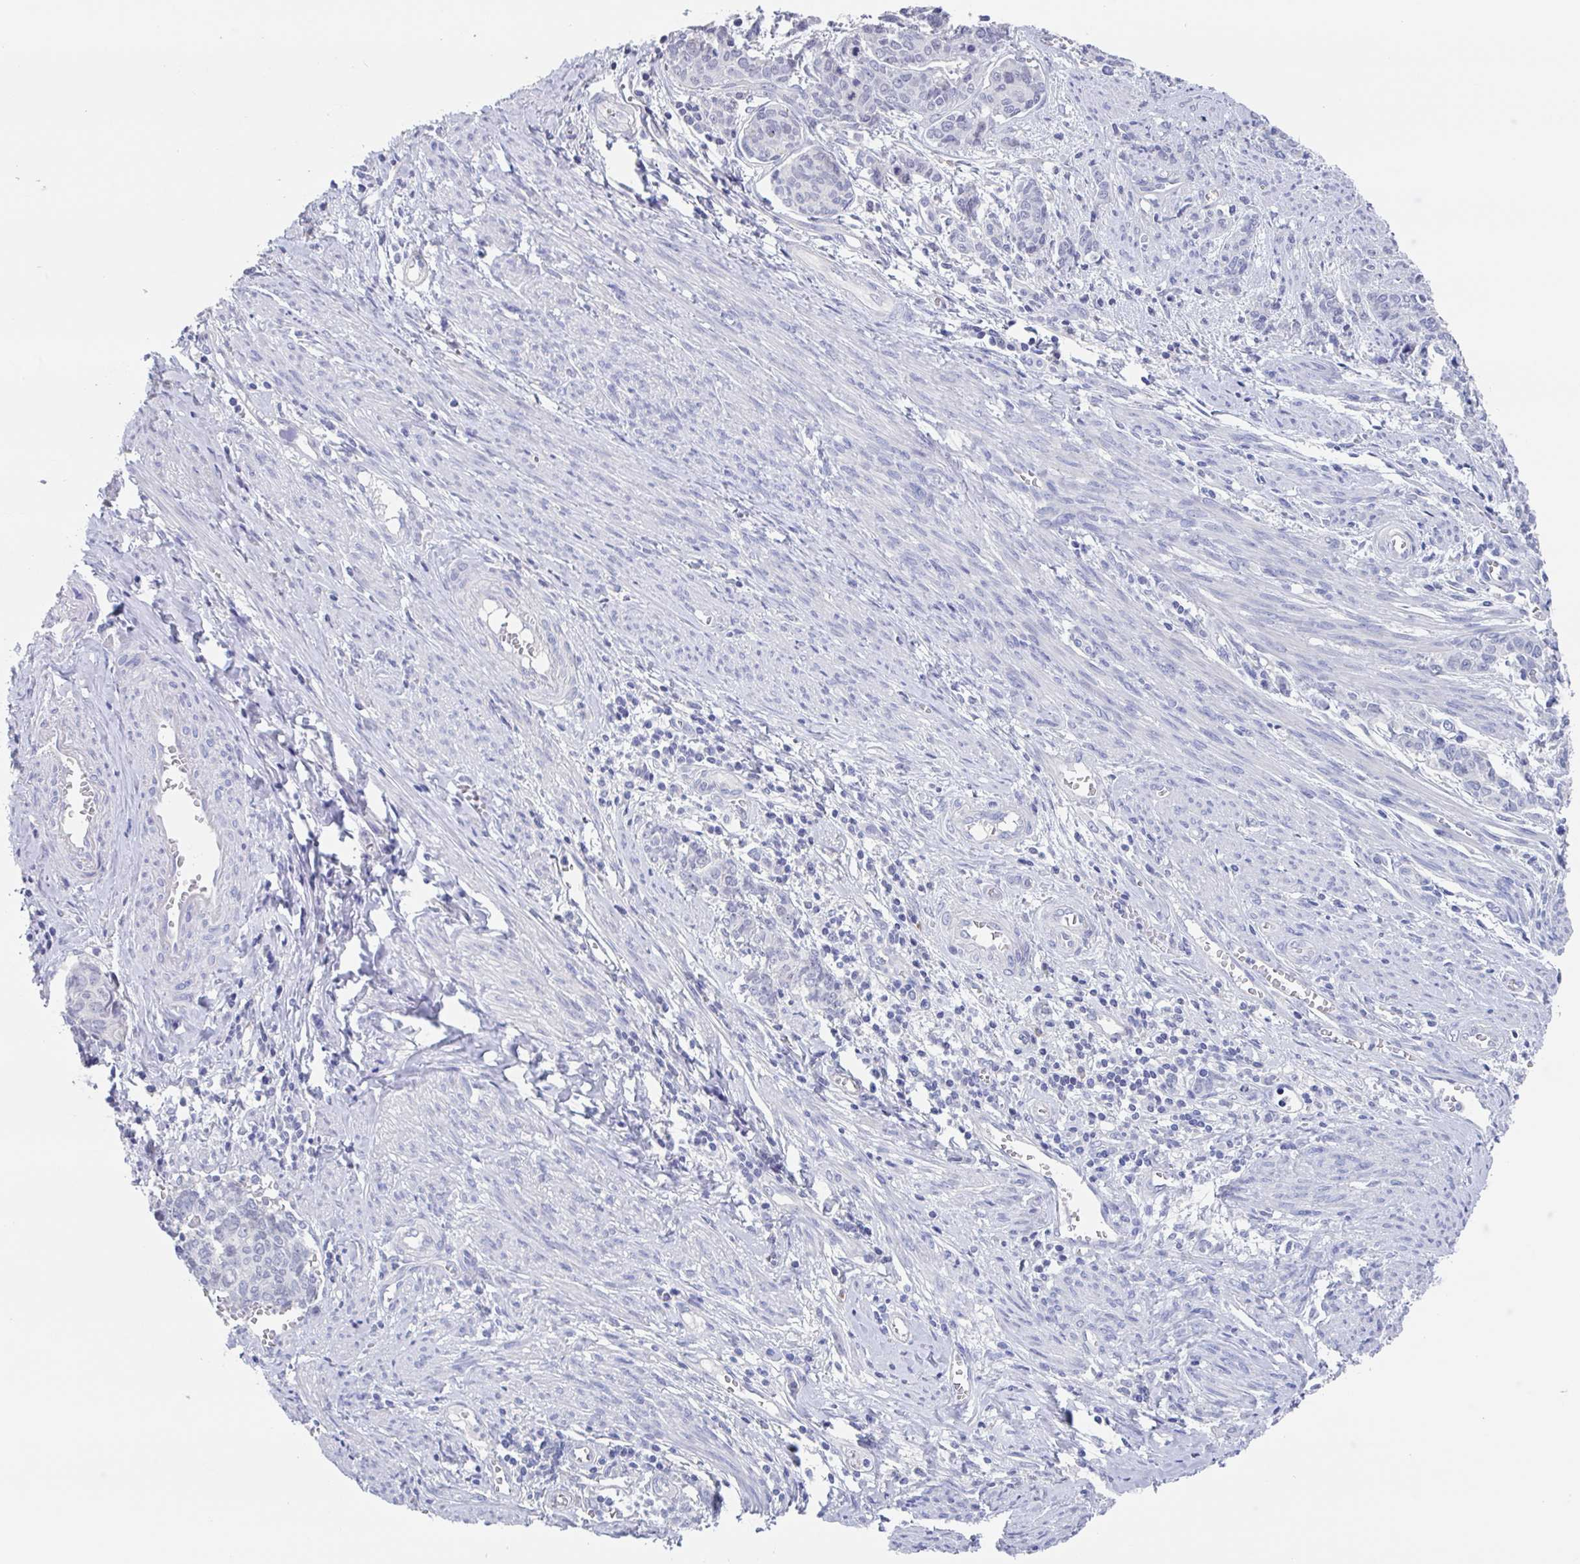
{"staining": {"intensity": "negative", "quantity": "none", "location": "none"}, "tissue": "cervical cancer", "cell_type": "Tumor cells", "image_type": "cancer", "snomed": [{"axis": "morphology", "description": "Squamous cell carcinoma, NOS"}, {"axis": "topography", "description": "Cervix"}], "caption": "Immunohistochemistry (IHC) of cervical cancer shows no staining in tumor cells.", "gene": "NOXRED1", "patient": {"sex": "female", "age": 60}}